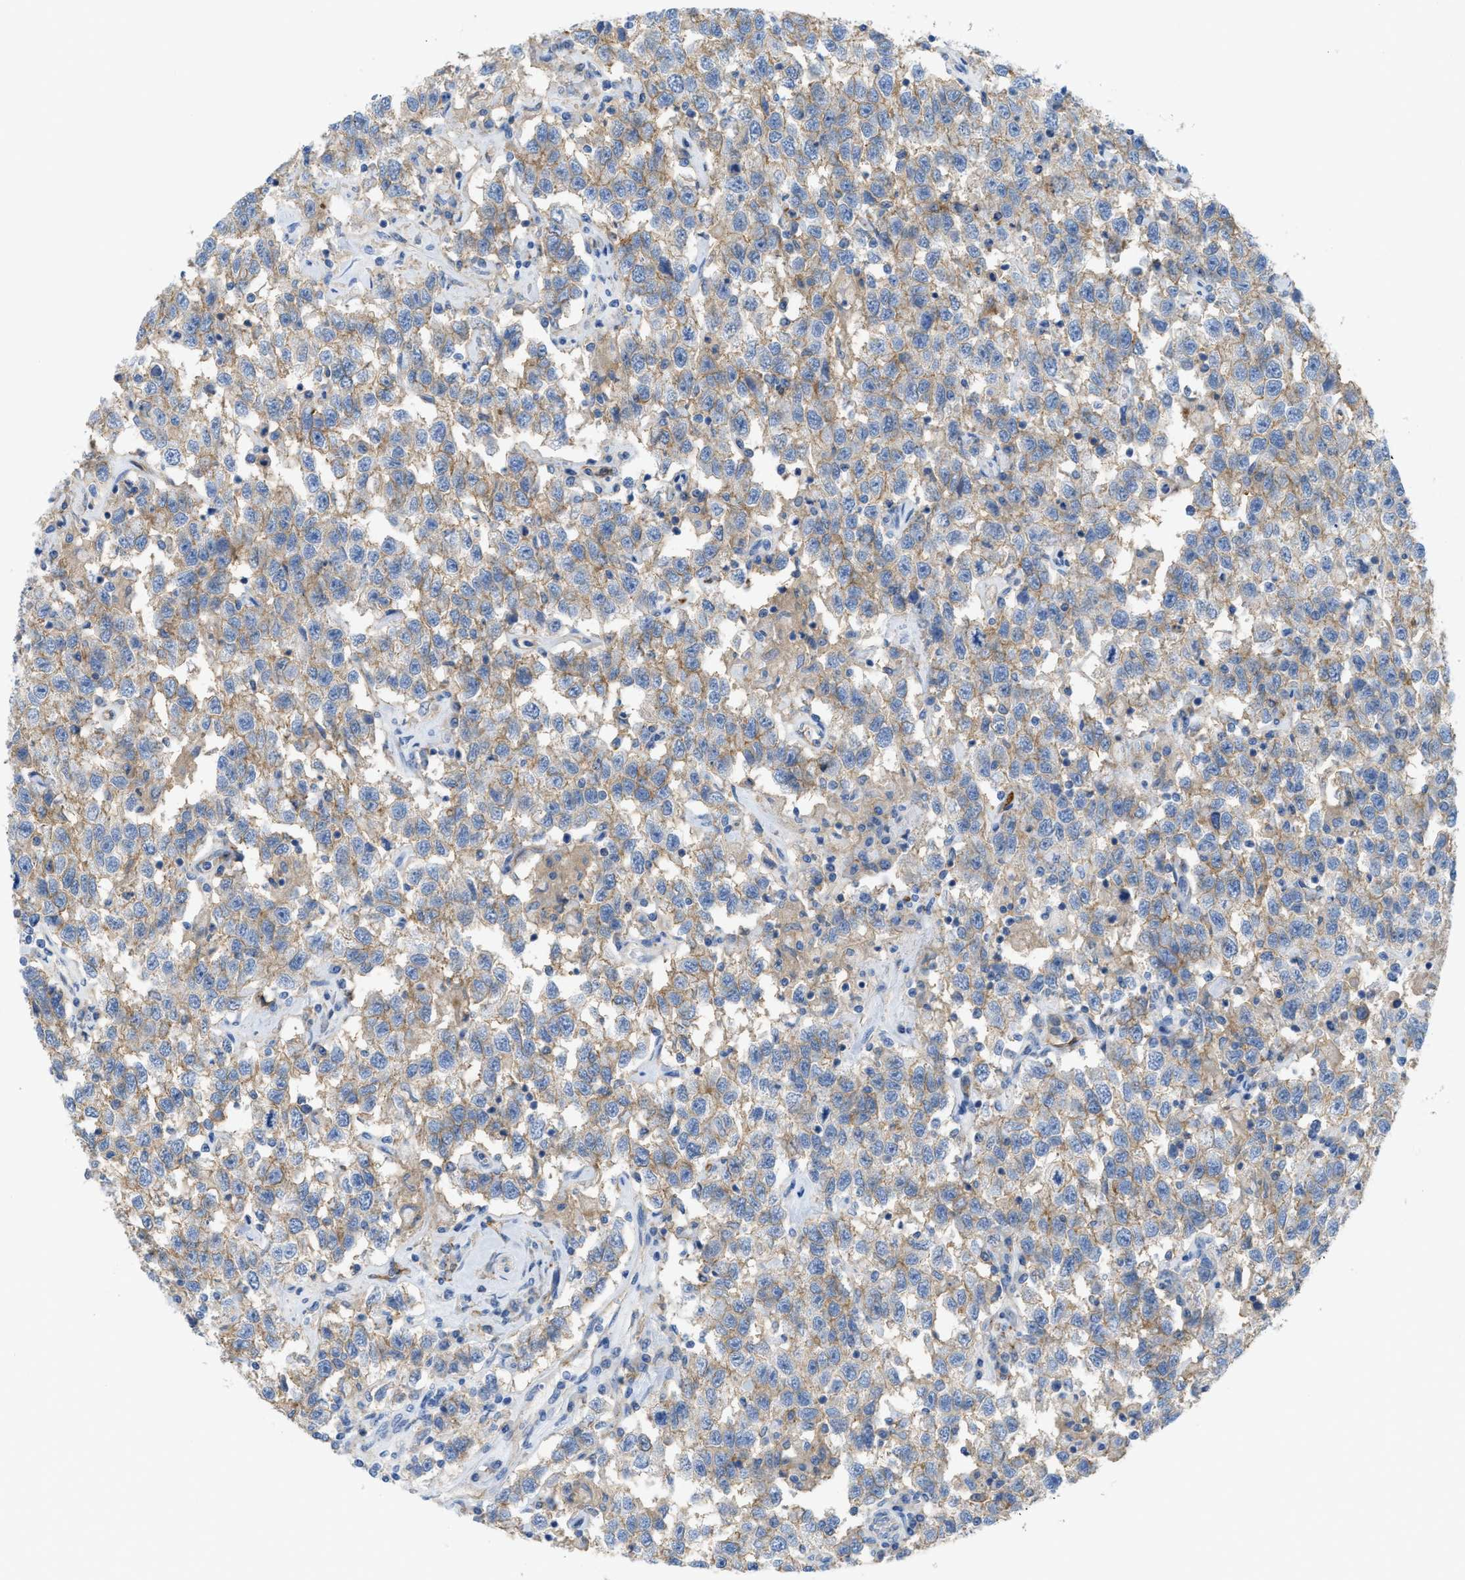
{"staining": {"intensity": "weak", "quantity": ">75%", "location": "cytoplasmic/membranous"}, "tissue": "testis cancer", "cell_type": "Tumor cells", "image_type": "cancer", "snomed": [{"axis": "morphology", "description": "Seminoma, NOS"}, {"axis": "topography", "description": "Testis"}], "caption": "IHC micrograph of human seminoma (testis) stained for a protein (brown), which demonstrates low levels of weak cytoplasmic/membranous positivity in approximately >75% of tumor cells.", "gene": "SLC3A2", "patient": {"sex": "male", "age": 41}}